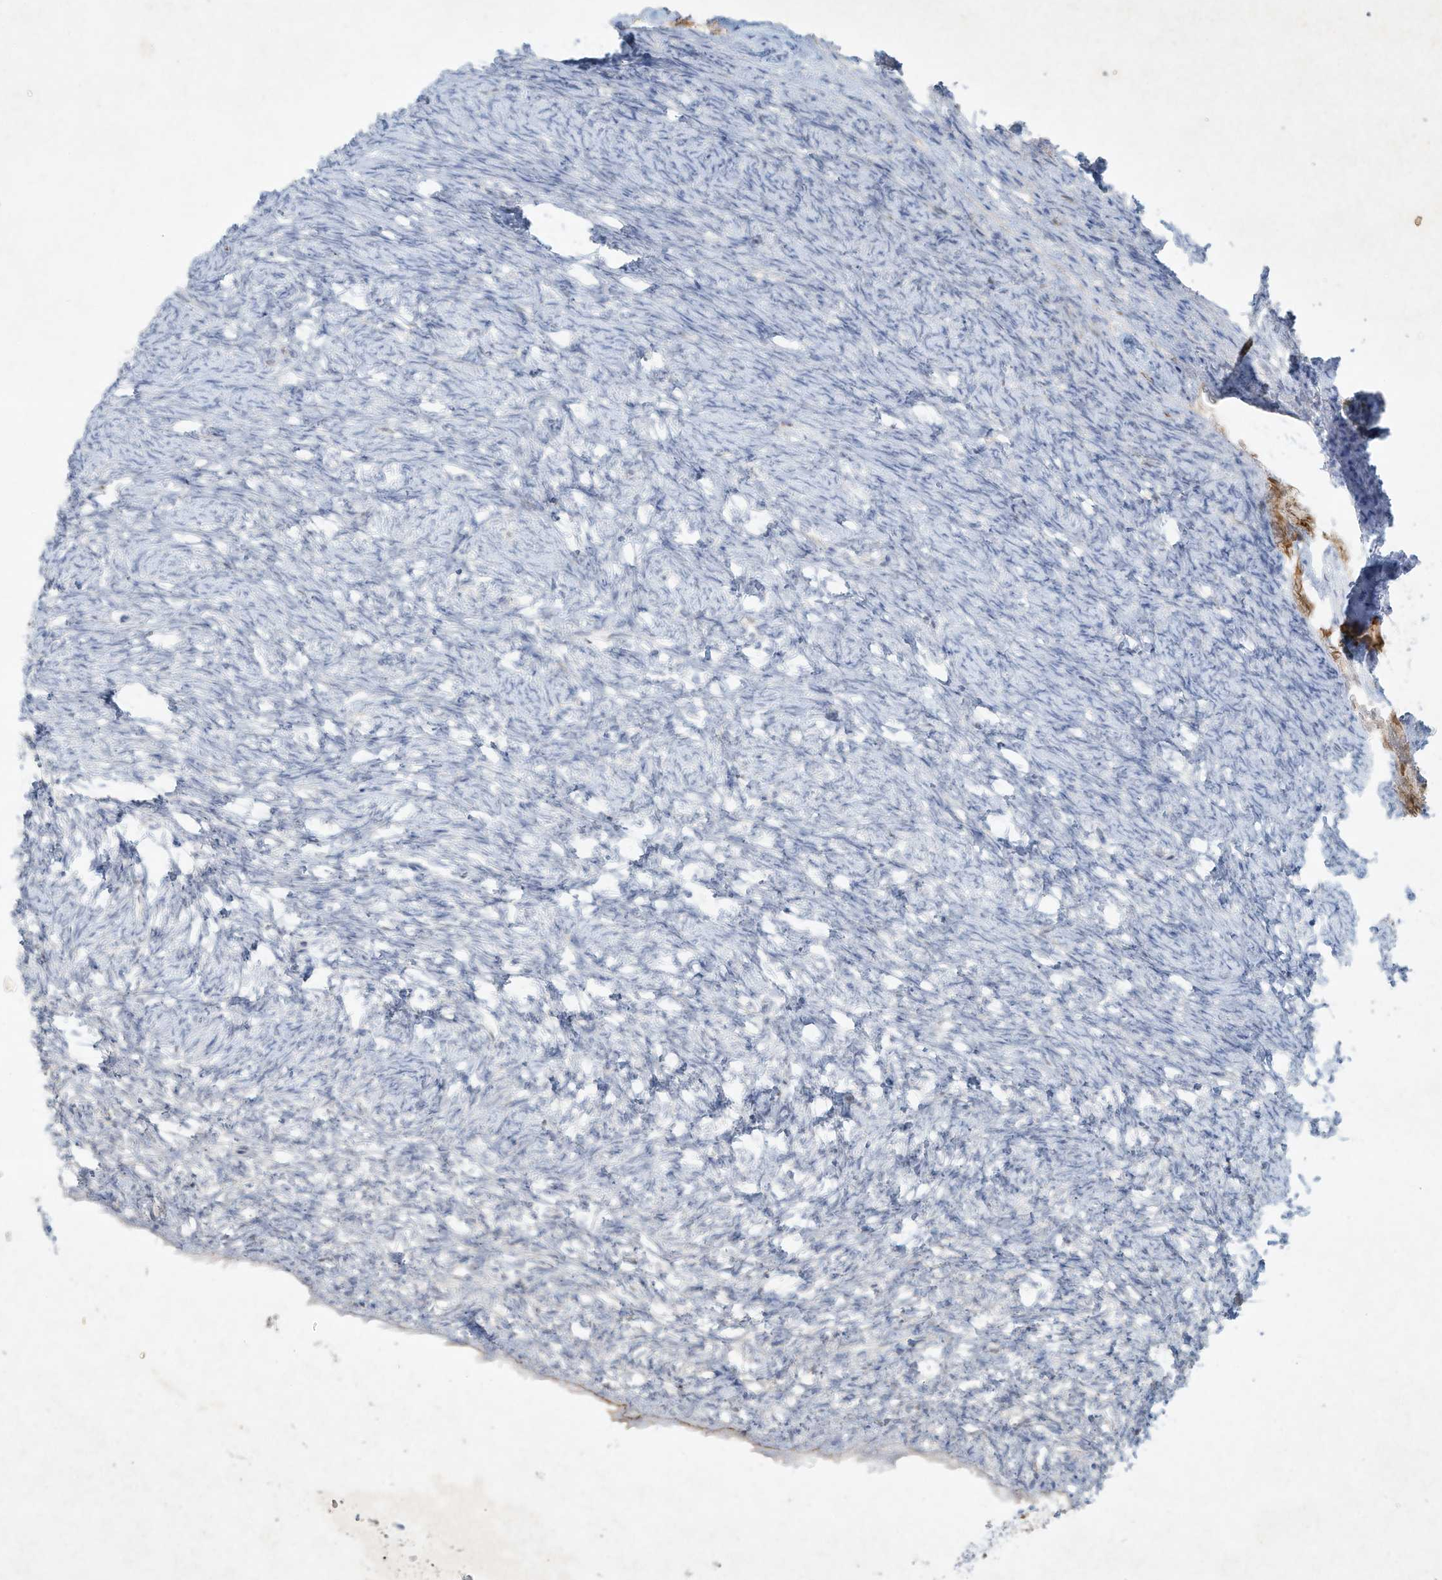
{"staining": {"intensity": "negative", "quantity": "none", "location": "none"}, "tissue": "ovary", "cell_type": "Ovarian stroma cells", "image_type": "normal", "snomed": [{"axis": "morphology", "description": "Normal tissue, NOS"}, {"axis": "morphology", "description": "Cyst, NOS"}, {"axis": "topography", "description": "Ovary"}], "caption": "Immunohistochemical staining of normal human ovary displays no significant staining in ovarian stroma cells. (Stains: DAB (3,3'-diaminobenzidine) immunohistochemistry with hematoxylin counter stain, Microscopy: brightfield microscopy at high magnification).", "gene": "TUBE1", "patient": {"sex": "female", "age": 33}}